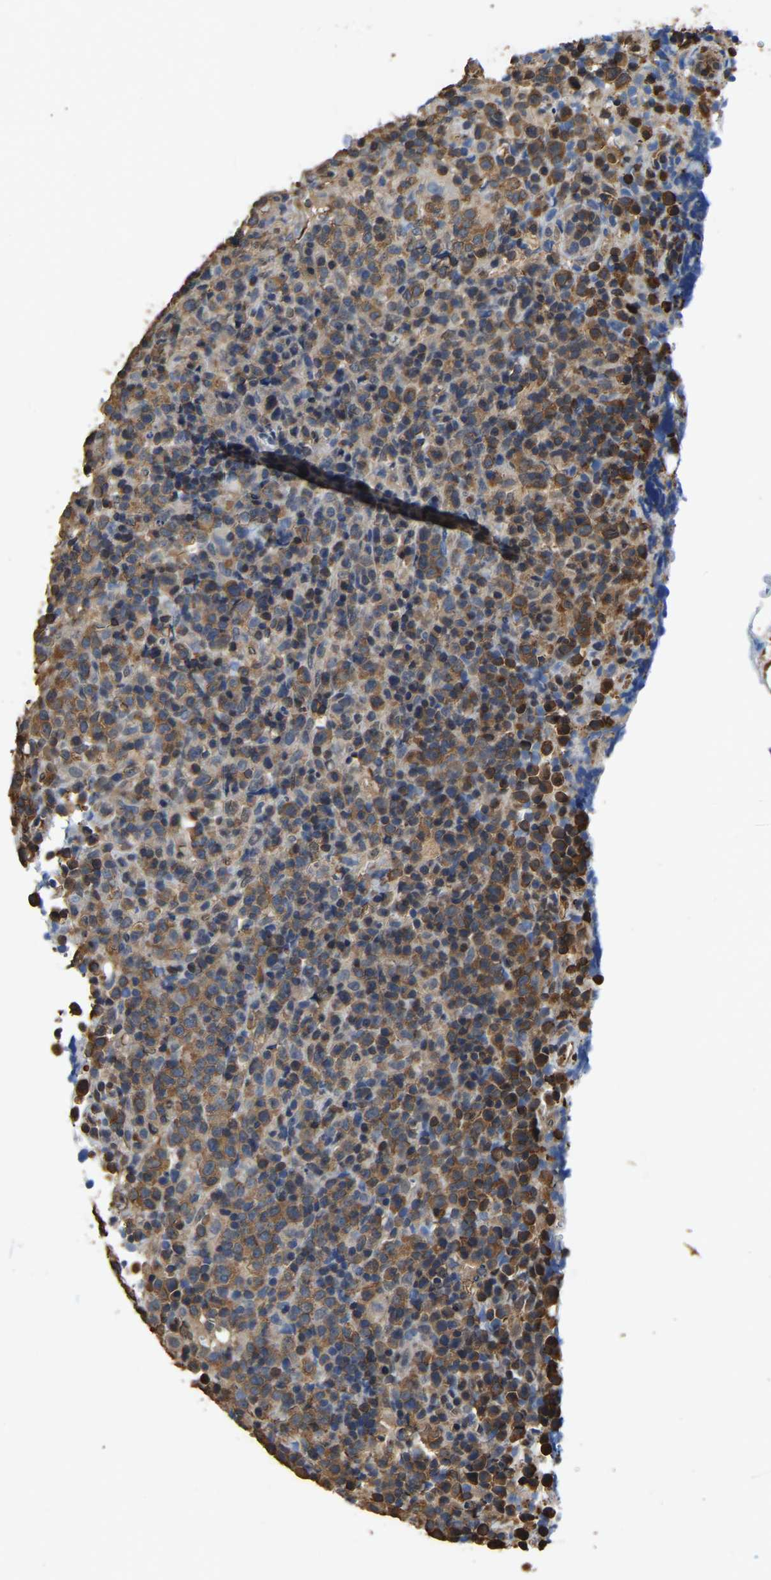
{"staining": {"intensity": "moderate", "quantity": ">75%", "location": "cytoplasmic/membranous"}, "tissue": "lymphoma", "cell_type": "Tumor cells", "image_type": "cancer", "snomed": [{"axis": "morphology", "description": "Malignant lymphoma, non-Hodgkin's type, High grade"}, {"axis": "topography", "description": "Lymph node"}], "caption": "Tumor cells exhibit medium levels of moderate cytoplasmic/membranous expression in about >75% of cells in human lymphoma.", "gene": "LDHB", "patient": {"sex": "female", "age": 76}}